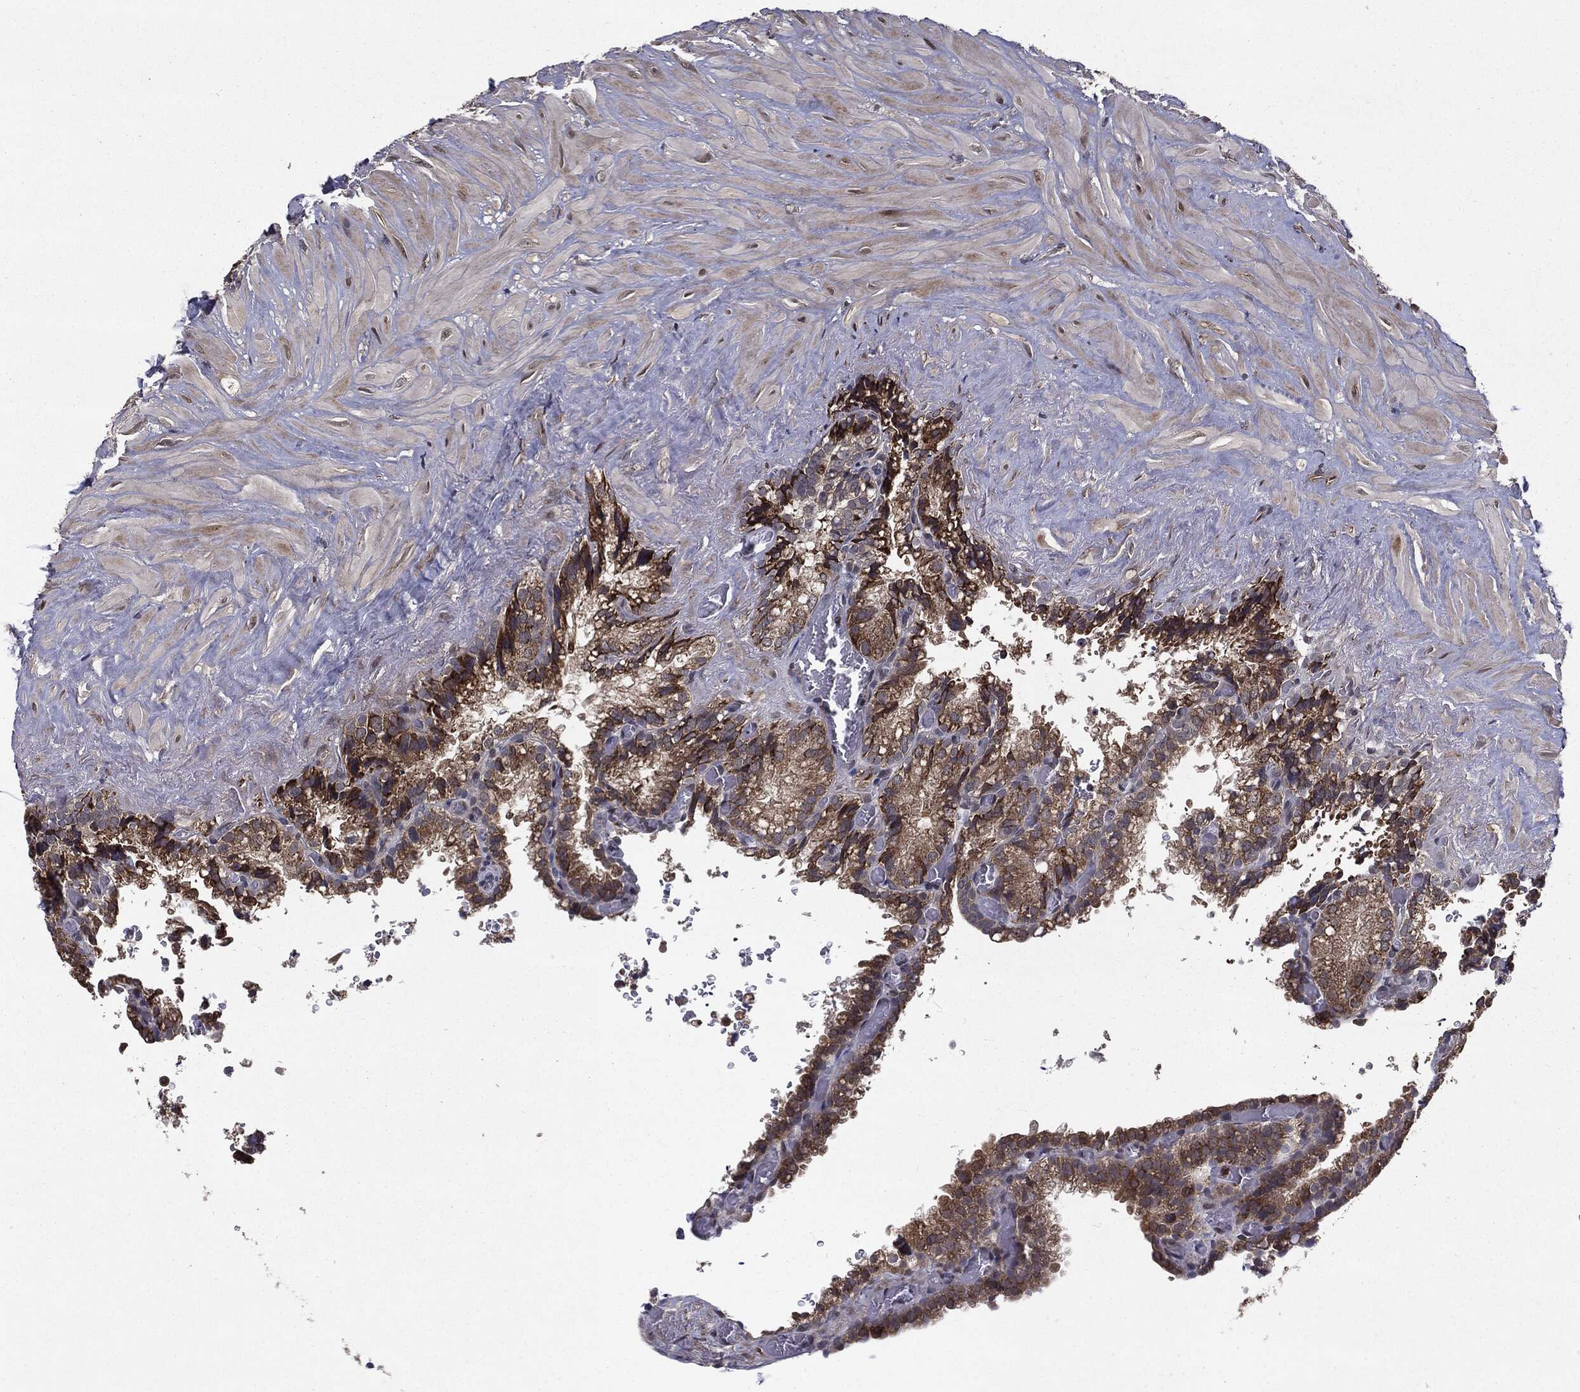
{"staining": {"intensity": "strong", "quantity": "25%-75%", "location": "cytoplasmic/membranous"}, "tissue": "seminal vesicle", "cell_type": "Glandular cells", "image_type": "normal", "snomed": [{"axis": "morphology", "description": "Normal tissue, NOS"}, {"axis": "topography", "description": "Seminal veicle"}], "caption": "Glandular cells display high levels of strong cytoplasmic/membranous expression in approximately 25%-75% of cells in normal human seminal vesicle. The staining was performed using DAB, with brown indicating positive protein expression. Nuclei are stained blue with hematoxylin.", "gene": "HDAC5", "patient": {"sex": "male", "age": 67}}